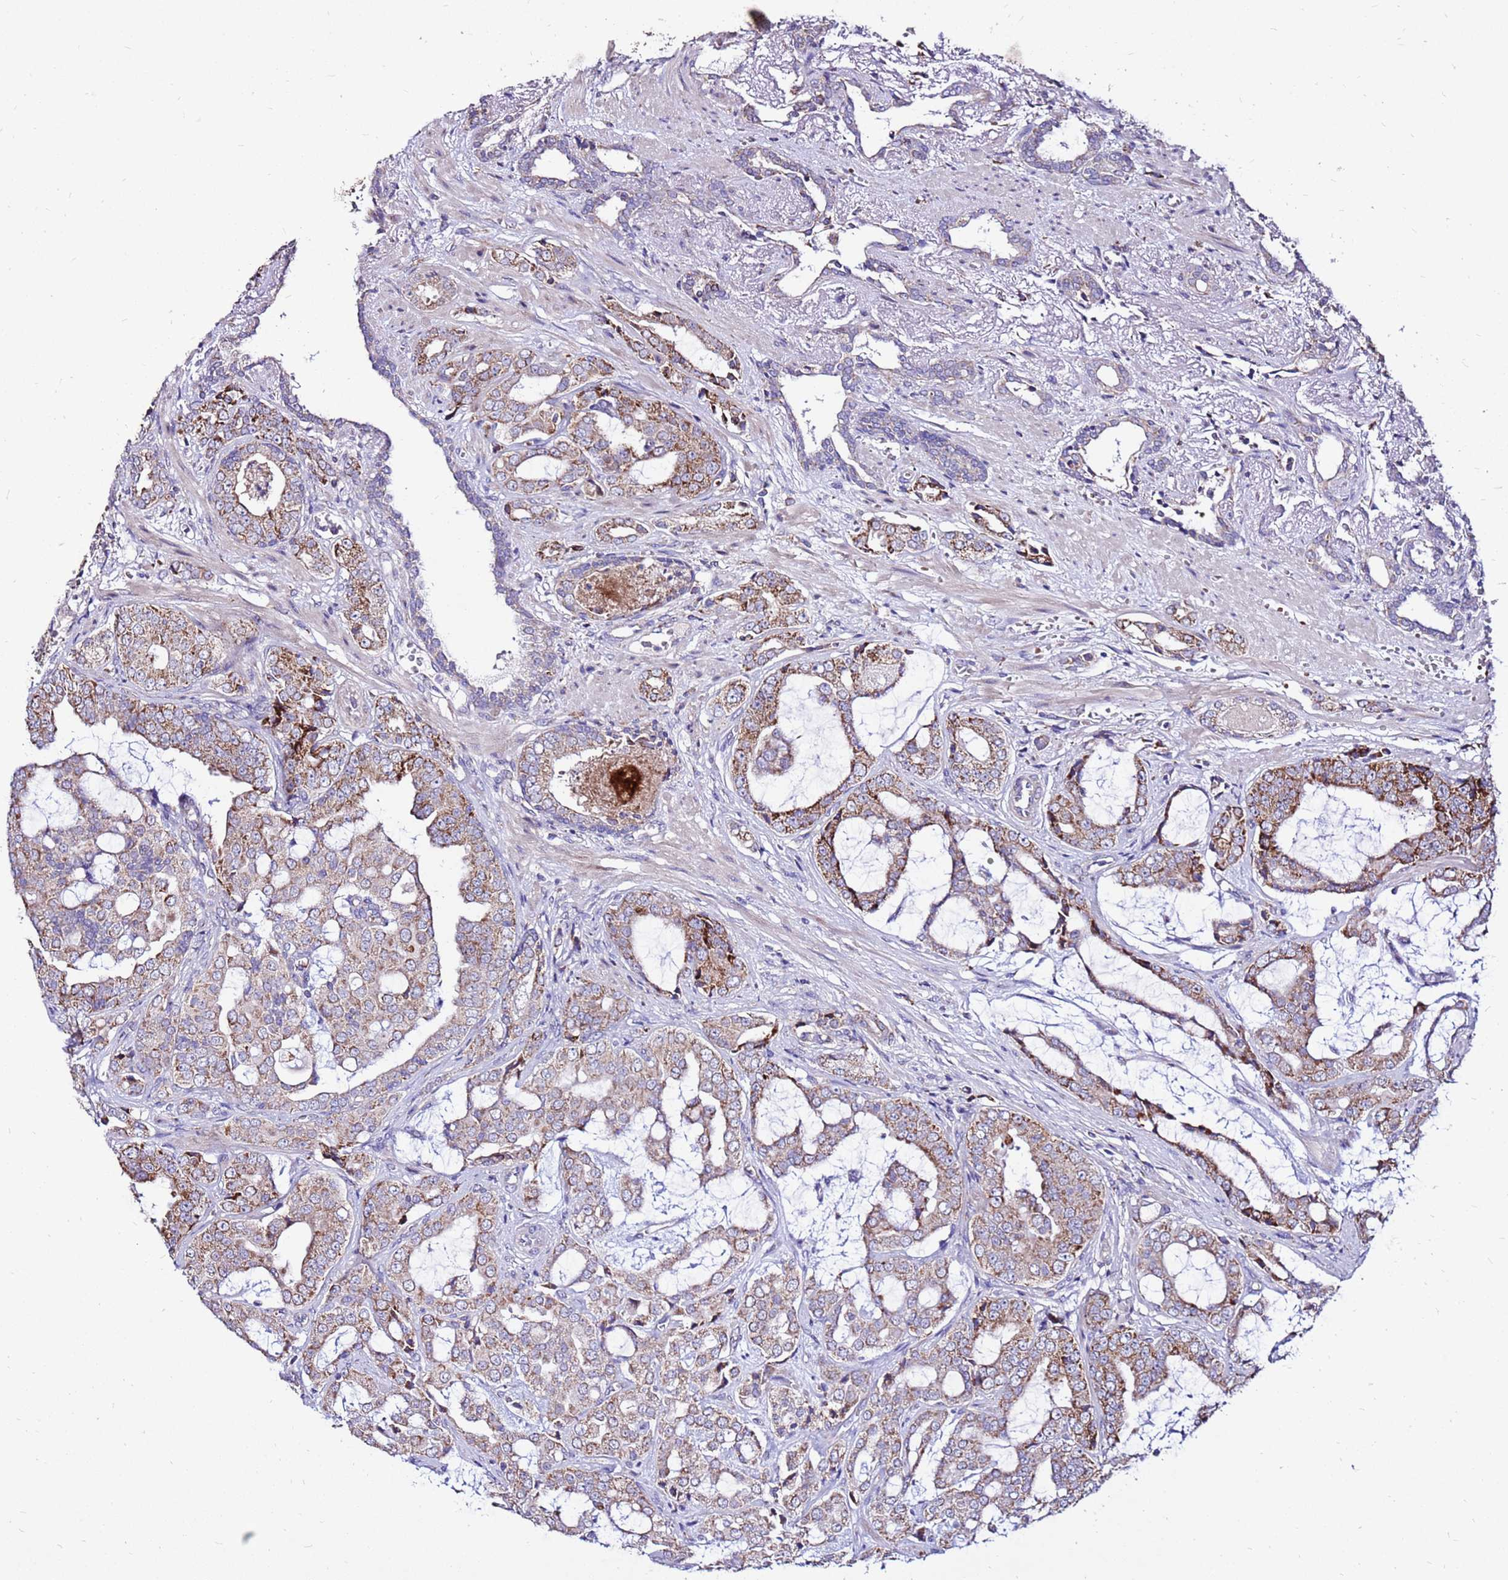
{"staining": {"intensity": "moderate", "quantity": "25%-75%", "location": "cytoplasmic/membranous"}, "tissue": "prostate cancer", "cell_type": "Tumor cells", "image_type": "cancer", "snomed": [{"axis": "morphology", "description": "Adenocarcinoma, High grade"}, {"axis": "topography", "description": "Prostate"}], "caption": "Immunohistochemical staining of prostate high-grade adenocarcinoma exhibits medium levels of moderate cytoplasmic/membranous protein positivity in approximately 25%-75% of tumor cells. (Stains: DAB (3,3'-diaminobenzidine) in brown, nuclei in blue, Microscopy: brightfield microscopy at high magnification).", "gene": "SPSB3", "patient": {"sex": "male", "age": 71}}